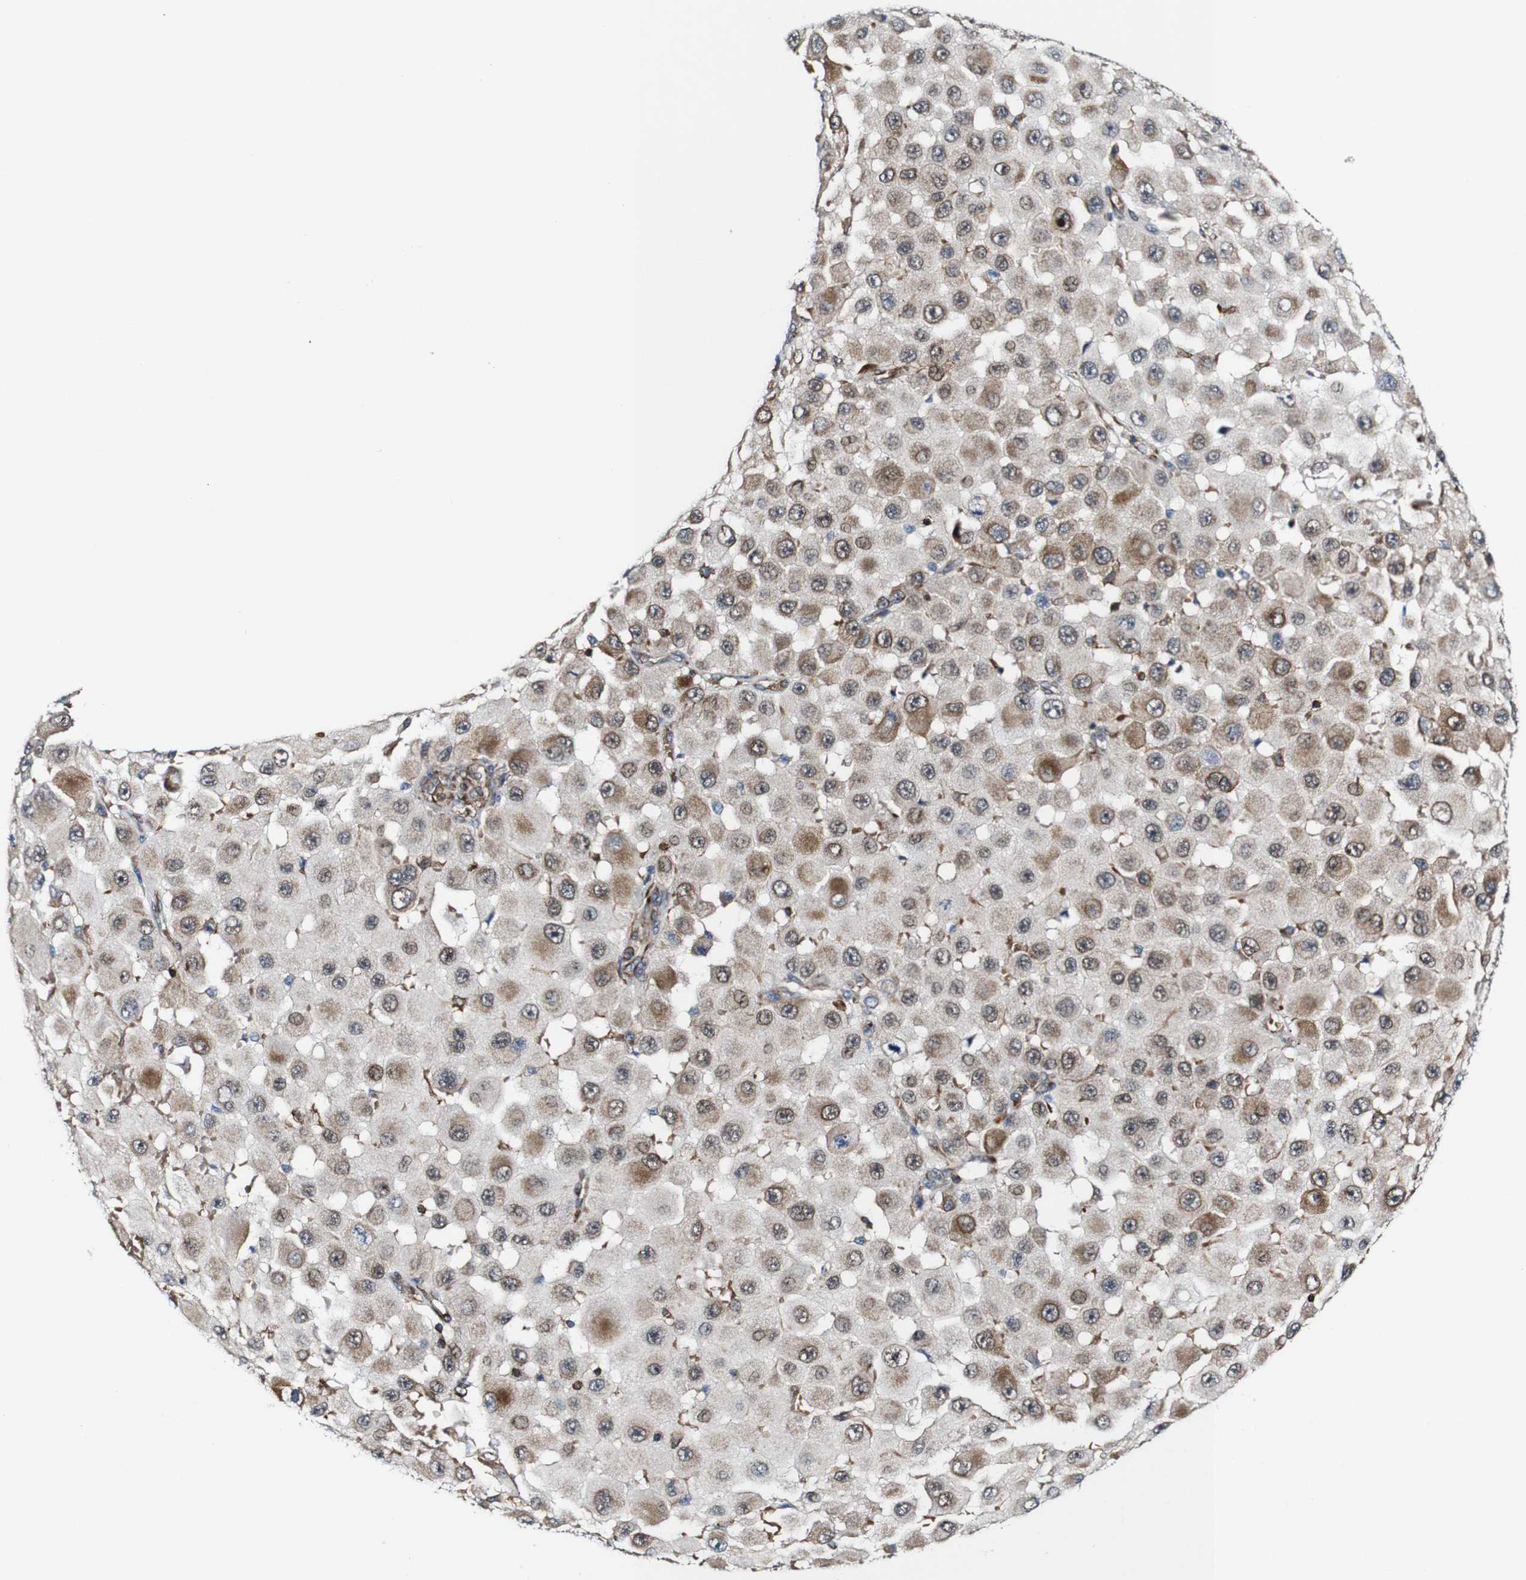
{"staining": {"intensity": "moderate", "quantity": "<25%", "location": "cytoplasmic/membranous"}, "tissue": "melanoma", "cell_type": "Tumor cells", "image_type": "cancer", "snomed": [{"axis": "morphology", "description": "Malignant melanoma, NOS"}, {"axis": "topography", "description": "Skin"}], "caption": "IHC of human melanoma reveals low levels of moderate cytoplasmic/membranous positivity in approximately <25% of tumor cells.", "gene": "JAK2", "patient": {"sex": "female", "age": 81}}